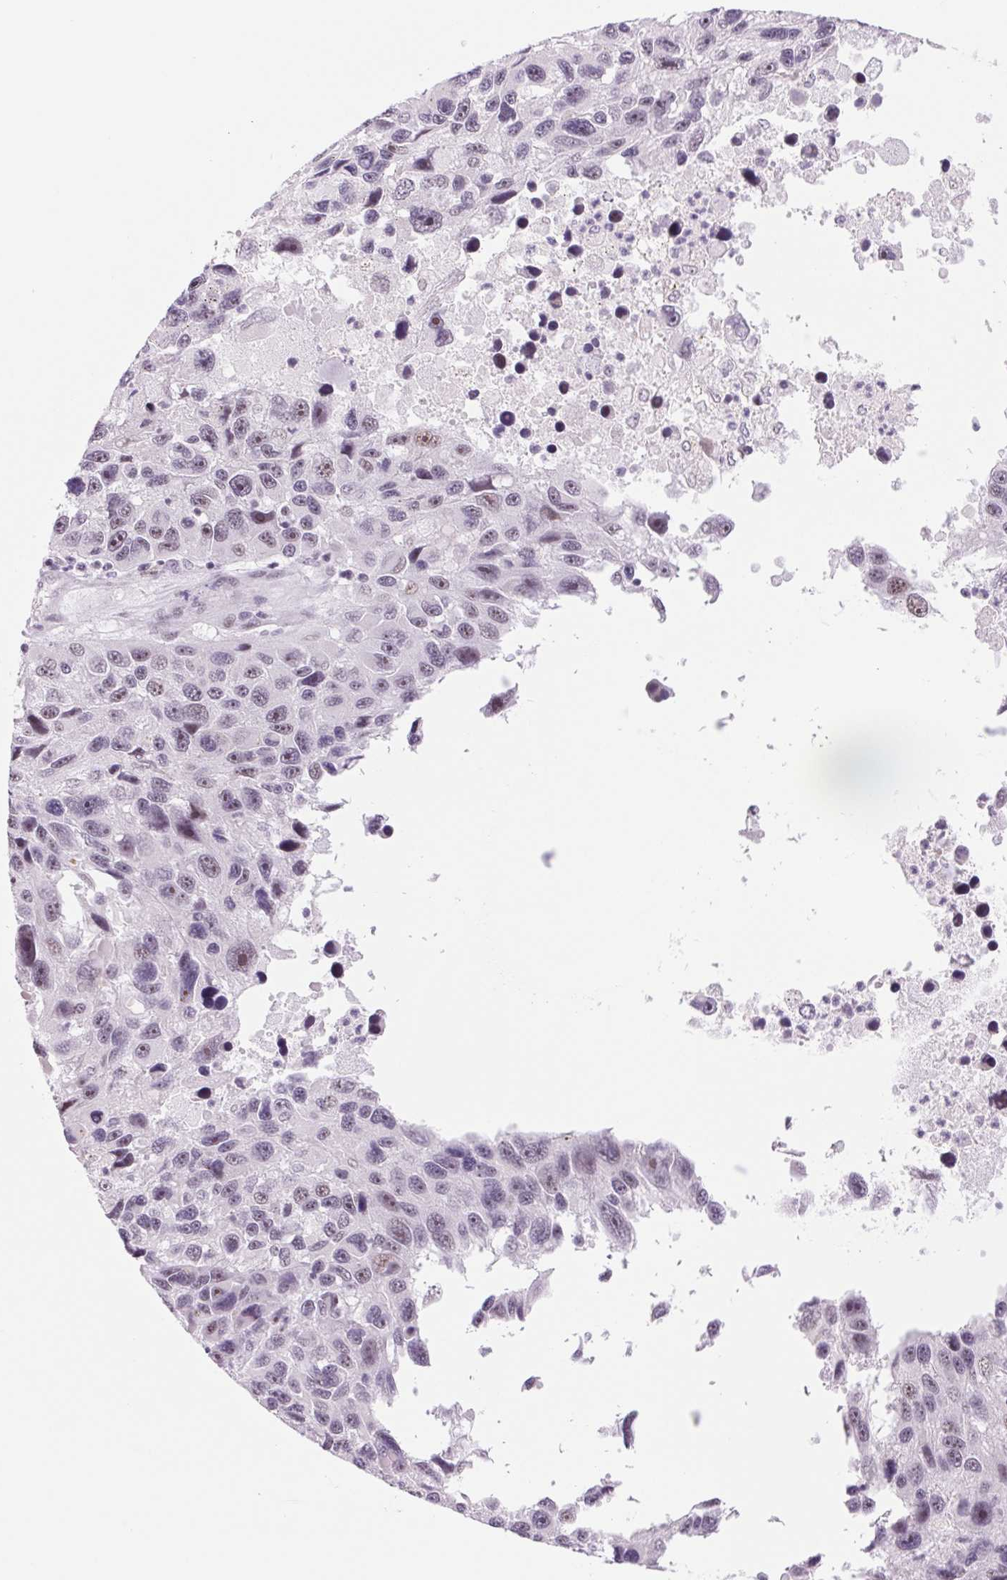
{"staining": {"intensity": "weak", "quantity": "<25%", "location": "nuclear"}, "tissue": "melanoma", "cell_type": "Tumor cells", "image_type": "cancer", "snomed": [{"axis": "morphology", "description": "Malignant melanoma, NOS"}, {"axis": "topography", "description": "Skin"}], "caption": "Photomicrograph shows no protein expression in tumor cells of malignant melanoma tissue.", "gene": "ZC3H14", "patient": {"sex": "male", "age": 53}}